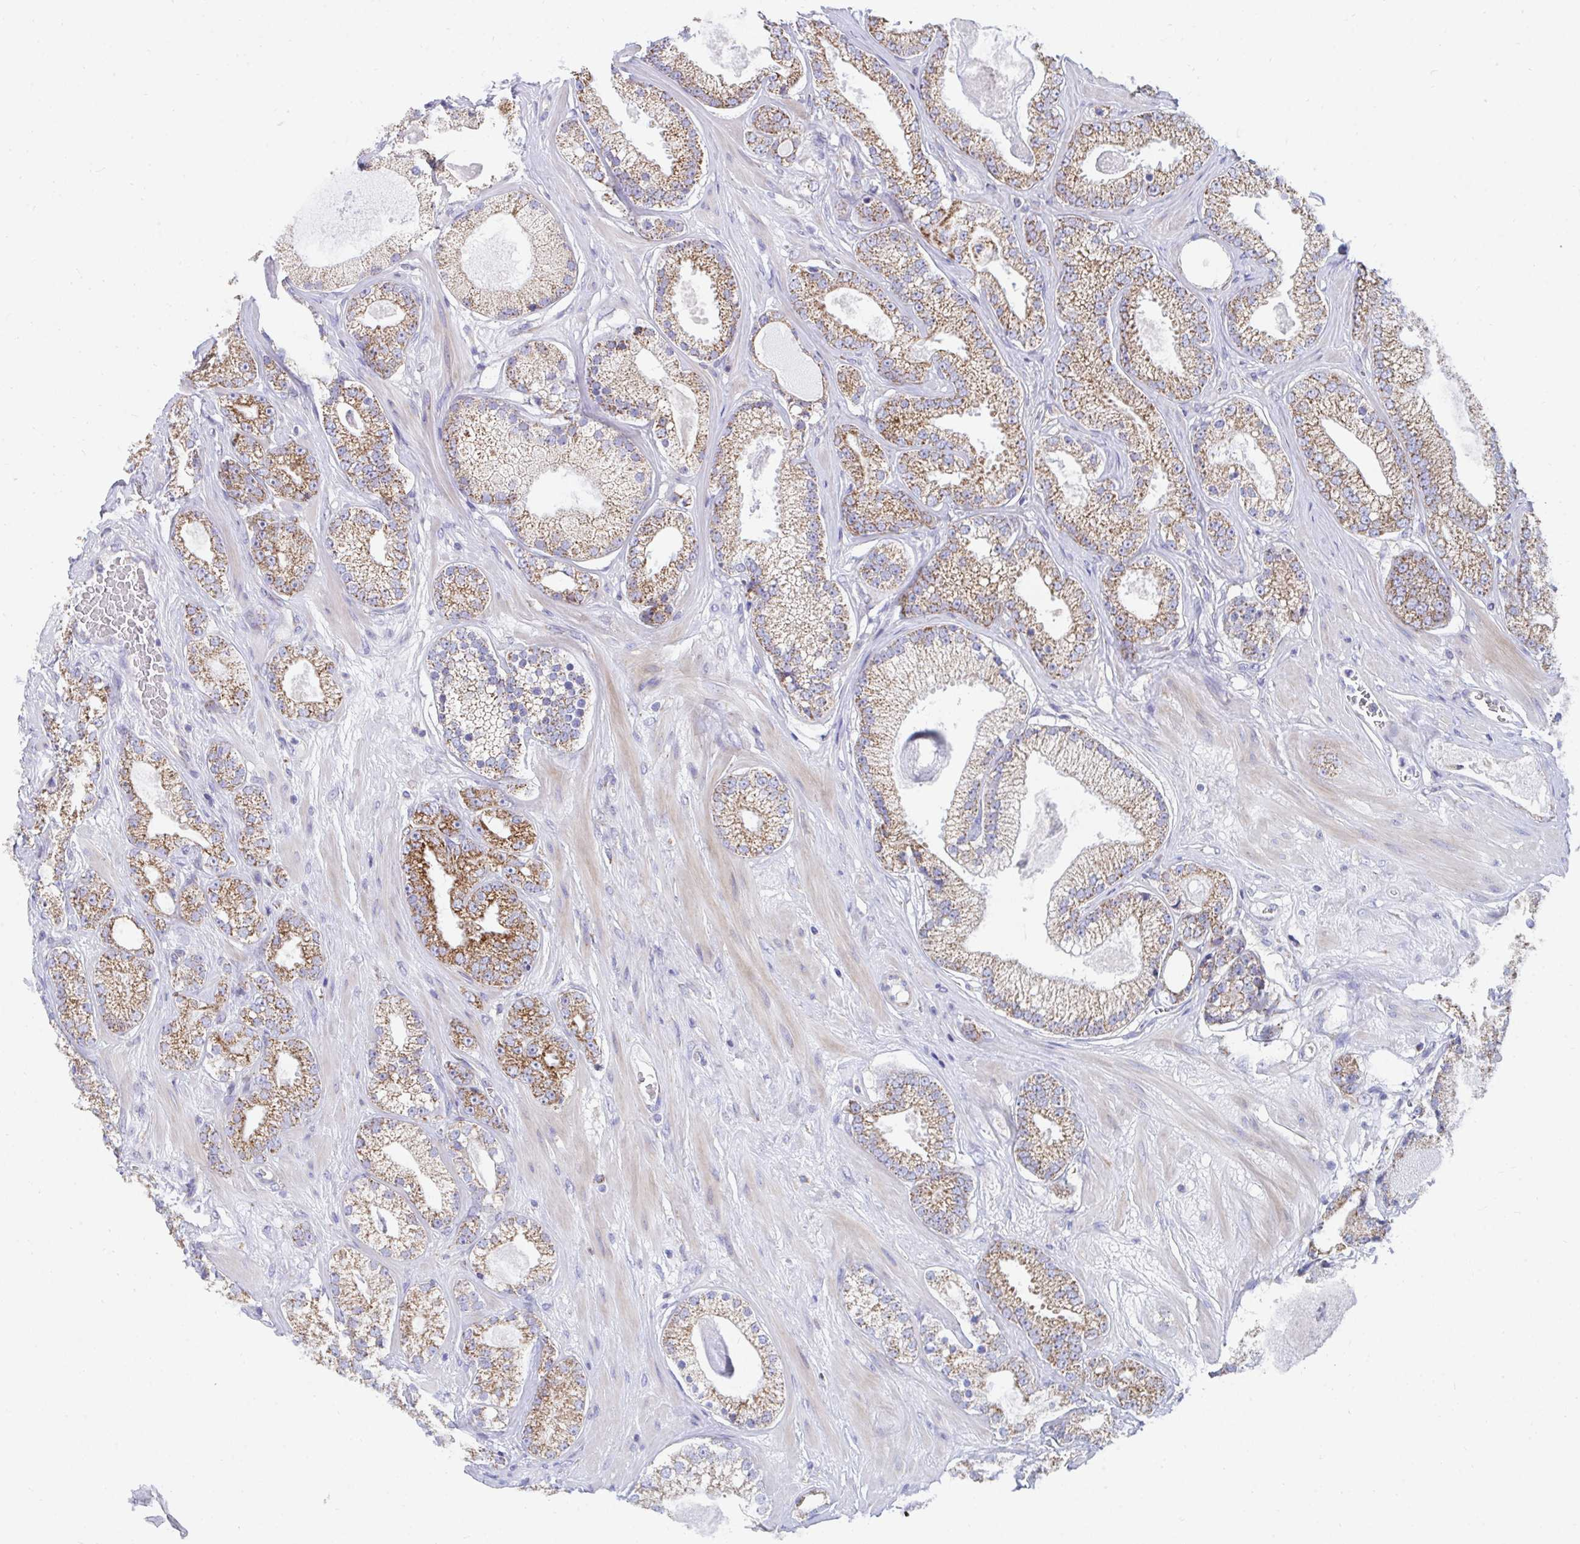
{"staining": {"intensity": "moderate", "quantity": ">75%", "location": "cytoplasmic/membranous"}, "tissue": "prostate cancer", "cell_type": "Tumor cells", "image_type": "cancer", "snomed": [{"axis": "morphology", "description": "Adenocarcinoma, High grade"}, {"axis": "topography", "description": "Prostate"}], "caption": "Immunohistochemical staining of human high-grade adenocarcinoma (prostate) shows medium levels of moderate cytoplasmic/membranous protein staining in about >75% of tumor cells.", "gene": "PC", "patient": {"sex": "male", "age": 66}}